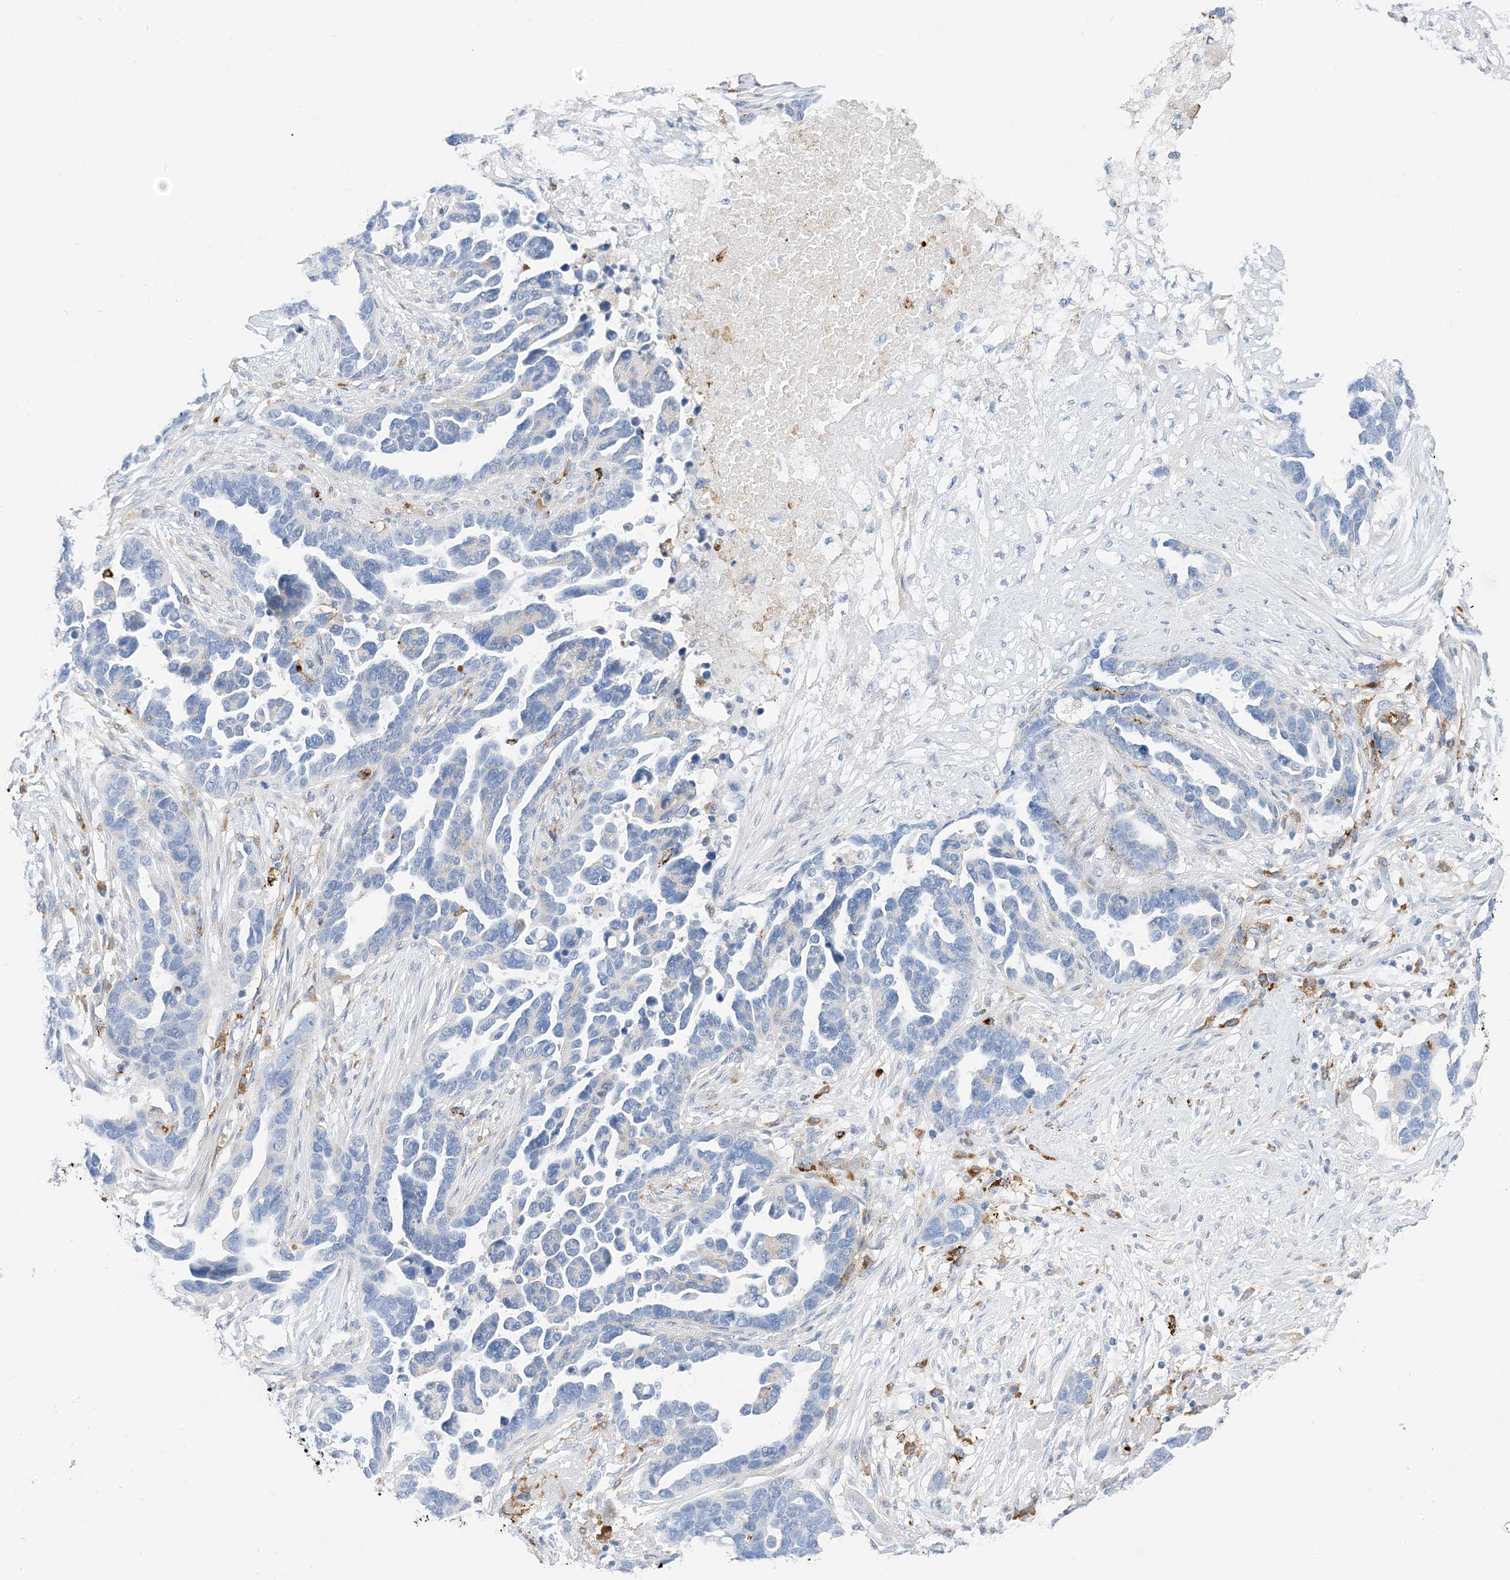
{"staining": {"intensity": "negative", "quantity": "none", "location": "none"}, "tissue": "ovarian cancer", "cell_type": "Tumor cells", "image_type": "cancer", "snomed": [{"axis": "morphology", "description": "Cystadenocarcinoma, serous, NOS"}, {"axis": "topography", "description": "Ovary"}], "caption": "DAB (3,3'-diaminobenzidine) immunohistochemical staining of human serous cystadenocarcinoma (ovarian) demonstrates no significant staining in tumor cells.", "gene": "DPH3", "patient": {"sex": "female", "age": 54}}